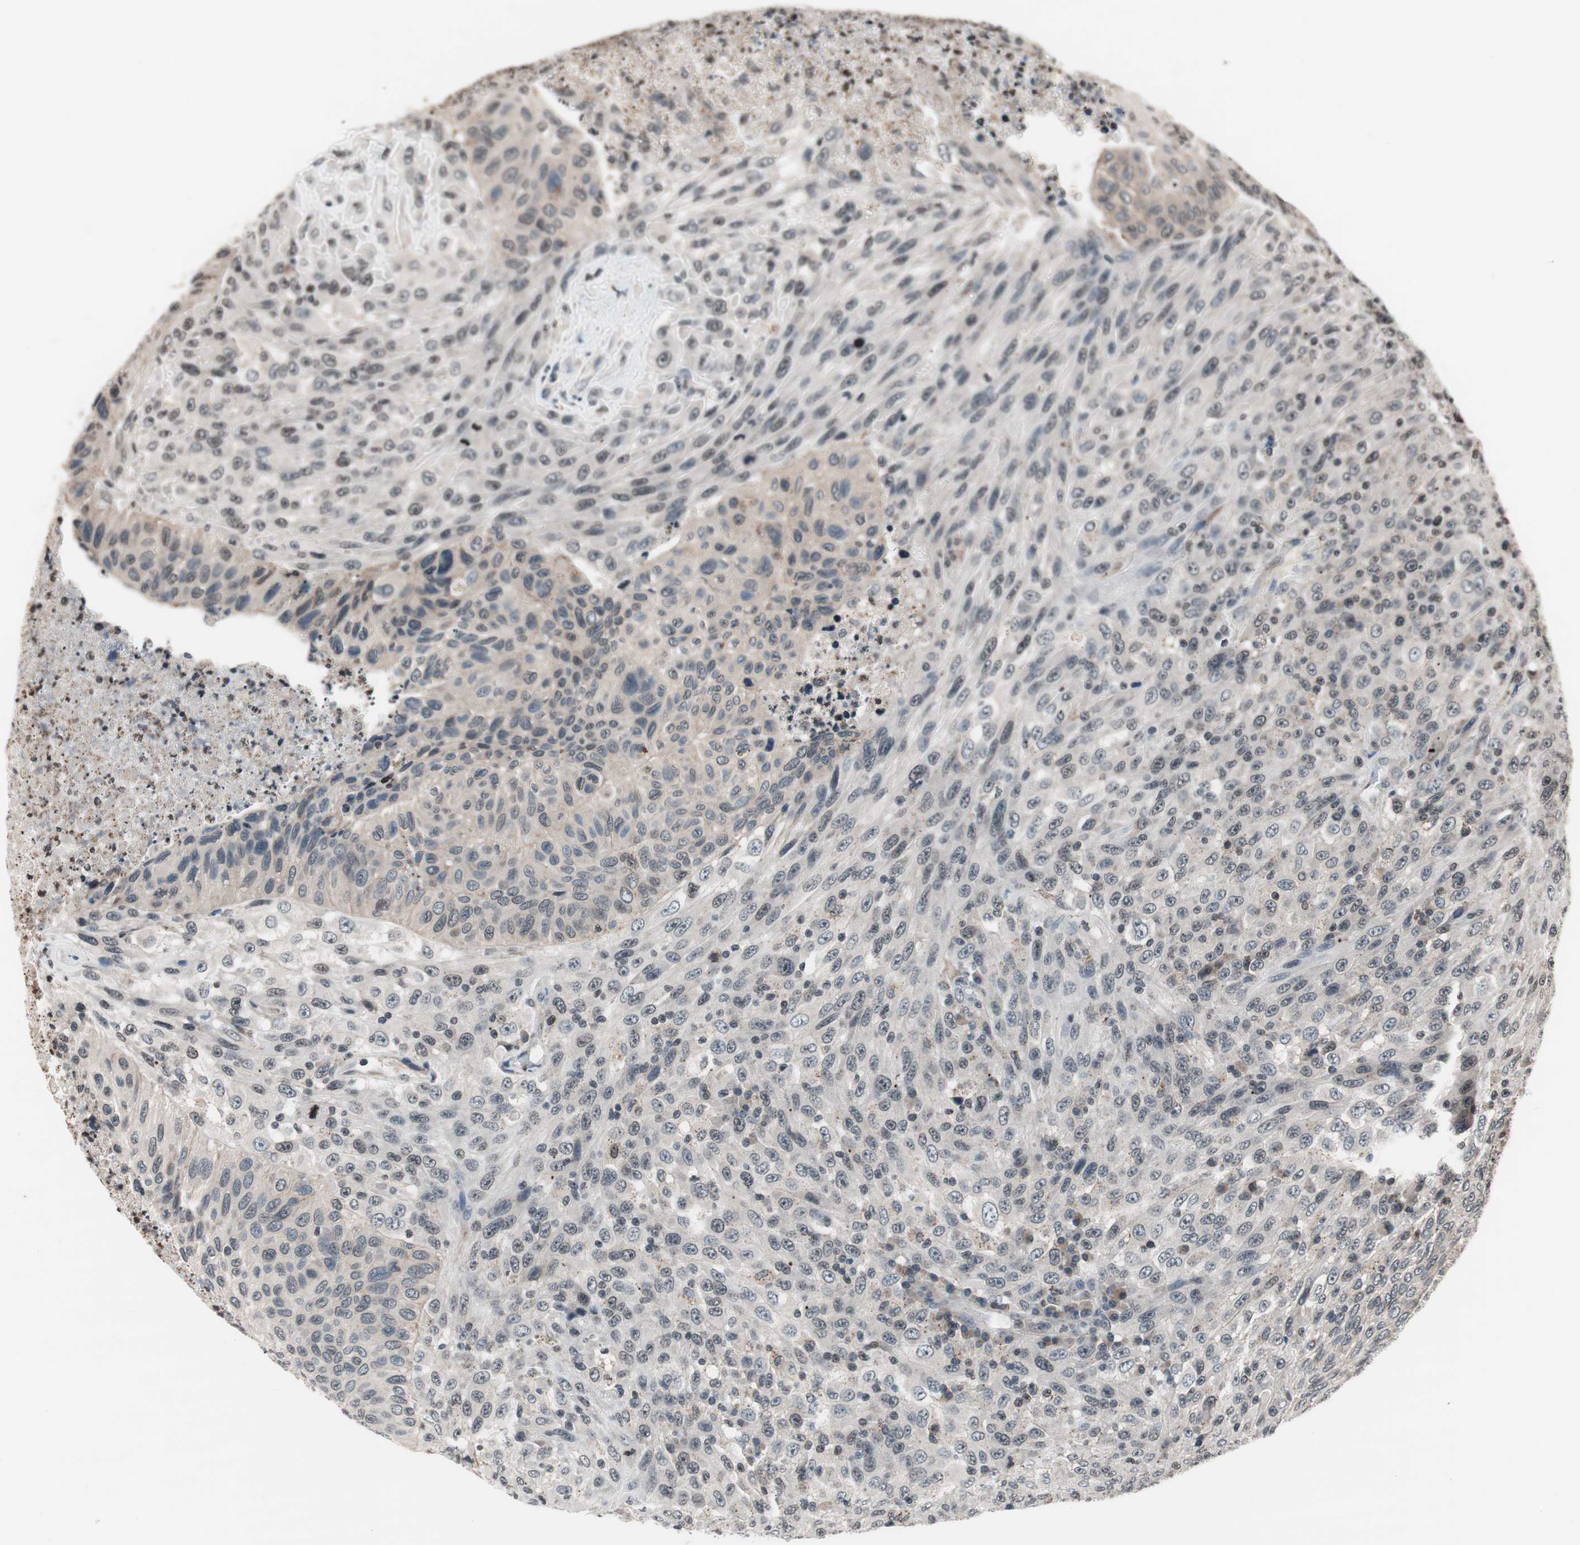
{"staining": {"intensity": "negative", "quantity": "none", "location": "none"}, "tissue": "urothelial cancer", "cell_type": "Tumor cells", "image_type": "cancer", "snomed": [{"axis": "morphology", "description": "Urothelial carcinoma, High grade"}, {"axis": "topography", "description": "Urinary bladder"}], "caption": "The histopathology image exhibits no significant expression in tumor cells of urothelial cancer.", "gene": "RFC1", "patient": {"sex": "male", "age": 66}}